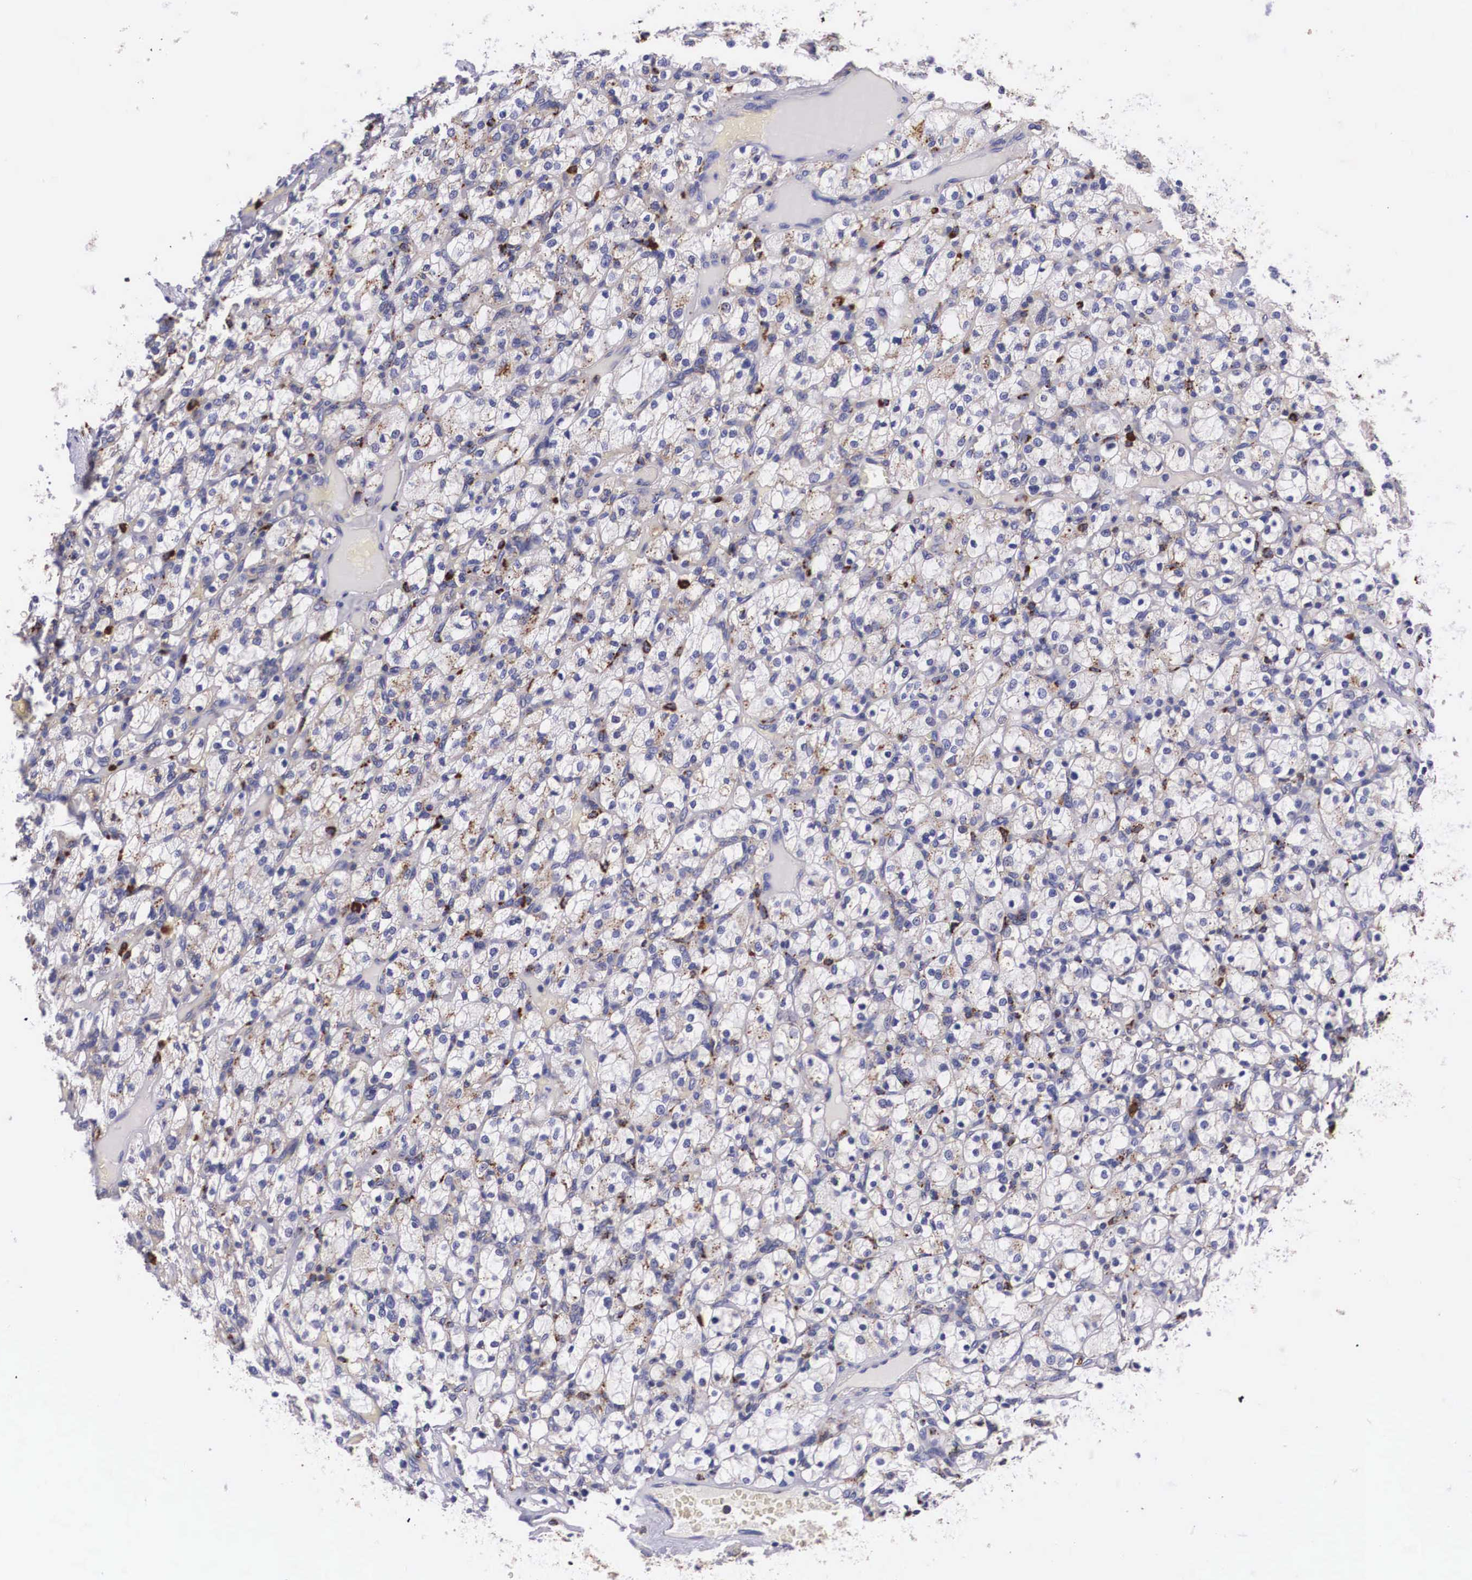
{"staining": {"intensity": "weak", "quantity": "<25%", "location": "cytoplasmic/membranous"}, "tissue": "renal cancer", "cell_type": "Tumor cells", "image_type": "cancer", "snomed": [{"axis": "morphology", "description": "Adenocarcinoma, NOS"}, {"axis": "topography", "description": "Kidney"}], "caption": "Tumor cells show no significant protein staining in adenocarcinoma (renal).", "gene": "NAGA", "patient": {"sex": "female", "age": 83}}